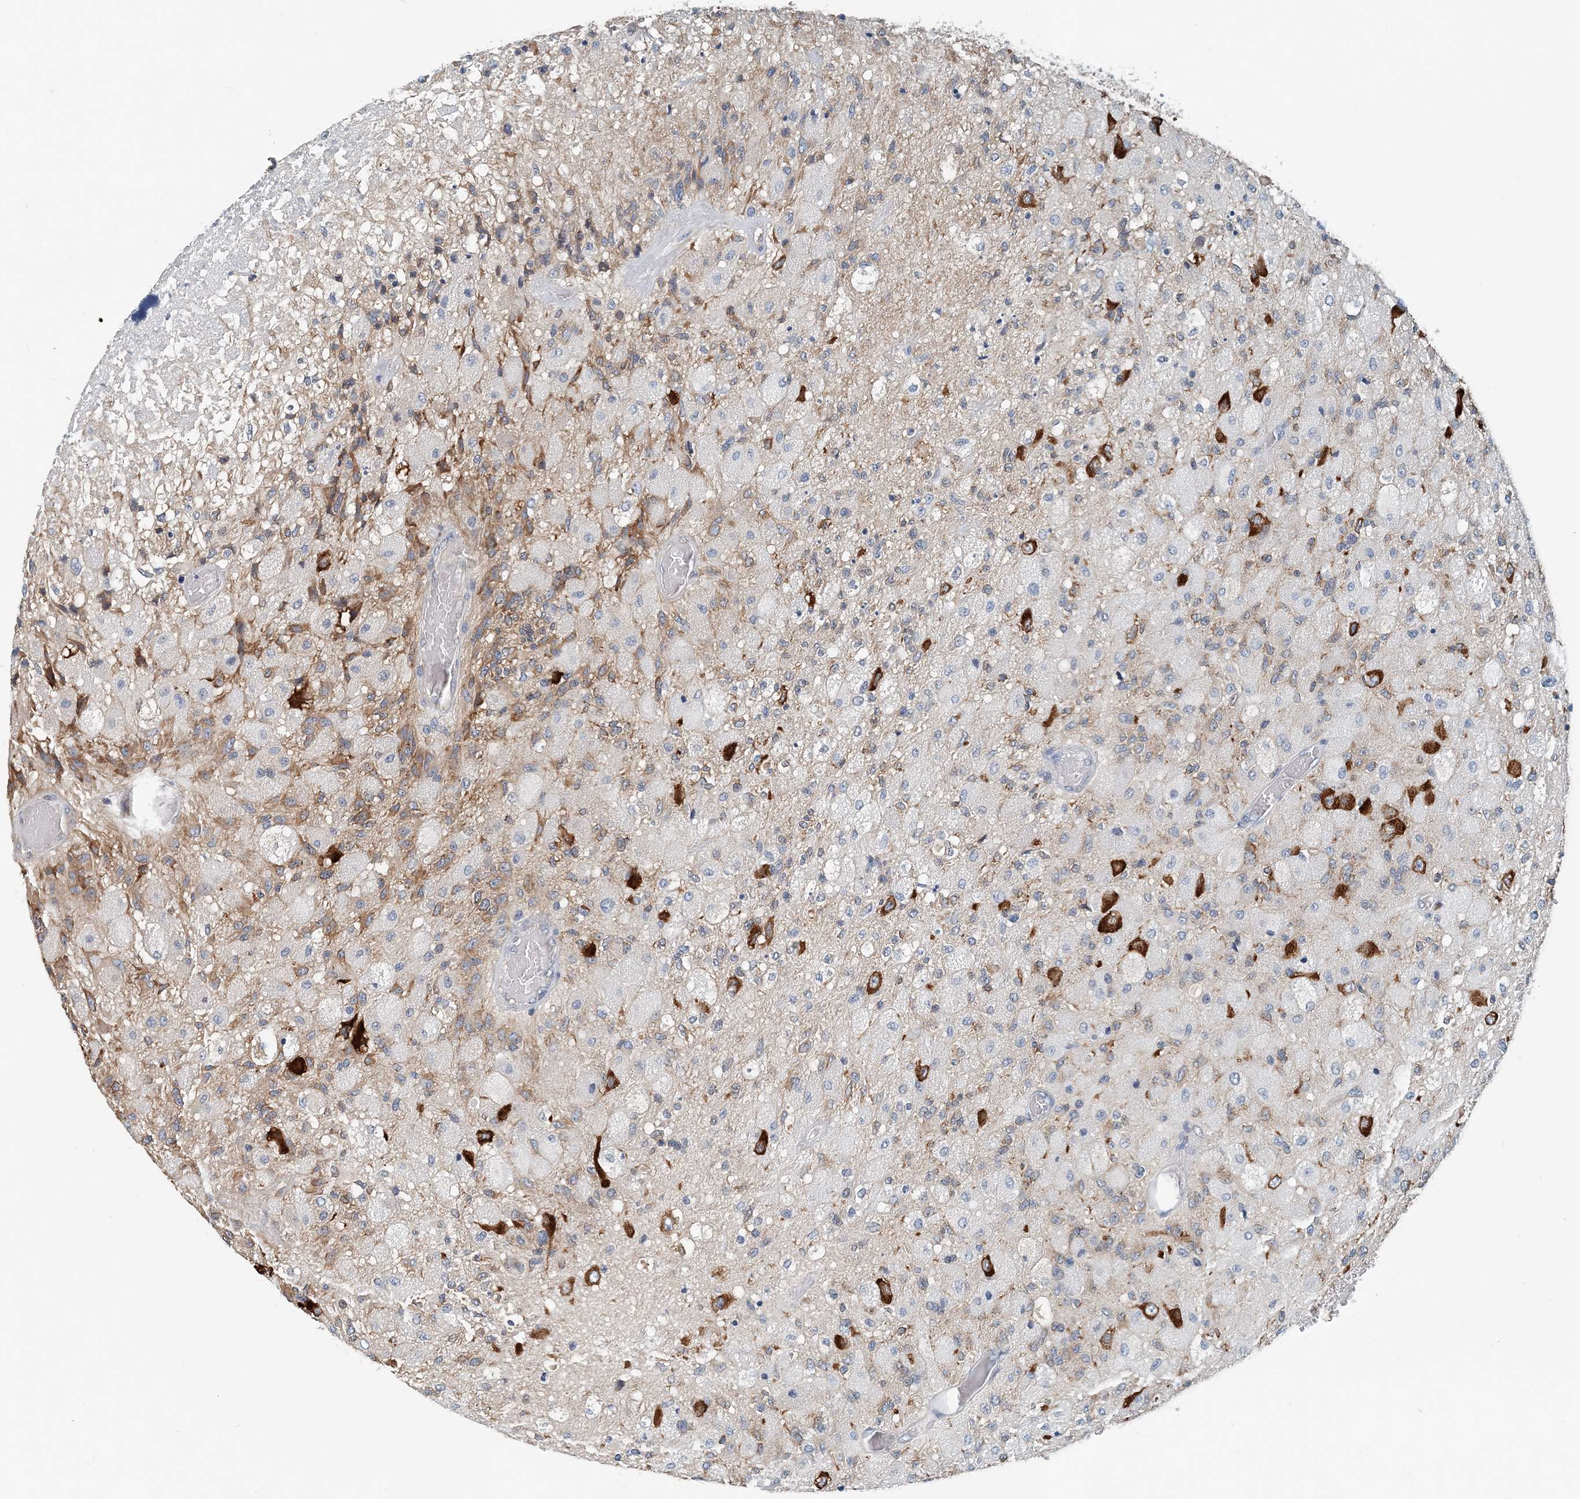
{"staining": {"intensity": "strong", "quantity": "<25%", "location": "cytoplasmic/membranous"}, "tissue": "glioma", "cell_type": "Tumor cells", "image_type": "cancer", "snomed": [{"axis": "morphology", "description": "Normal tissue, NOS"}, {"axis": "morphology", "description": "Glioma, malignant, High grade"}, {"axis": "topography", "description": "Cerebral cortex"}], "caption": "Glioma stained with DAB (3,3'-diaminobenzidine) immunohistochemistry (IHC) displays medium levels of strong cytoplasmic/membranous expression in approximately <25% of tumor cells.", "gene": "EEF1A2", "patient": {"sex": "male", "age": 77}}